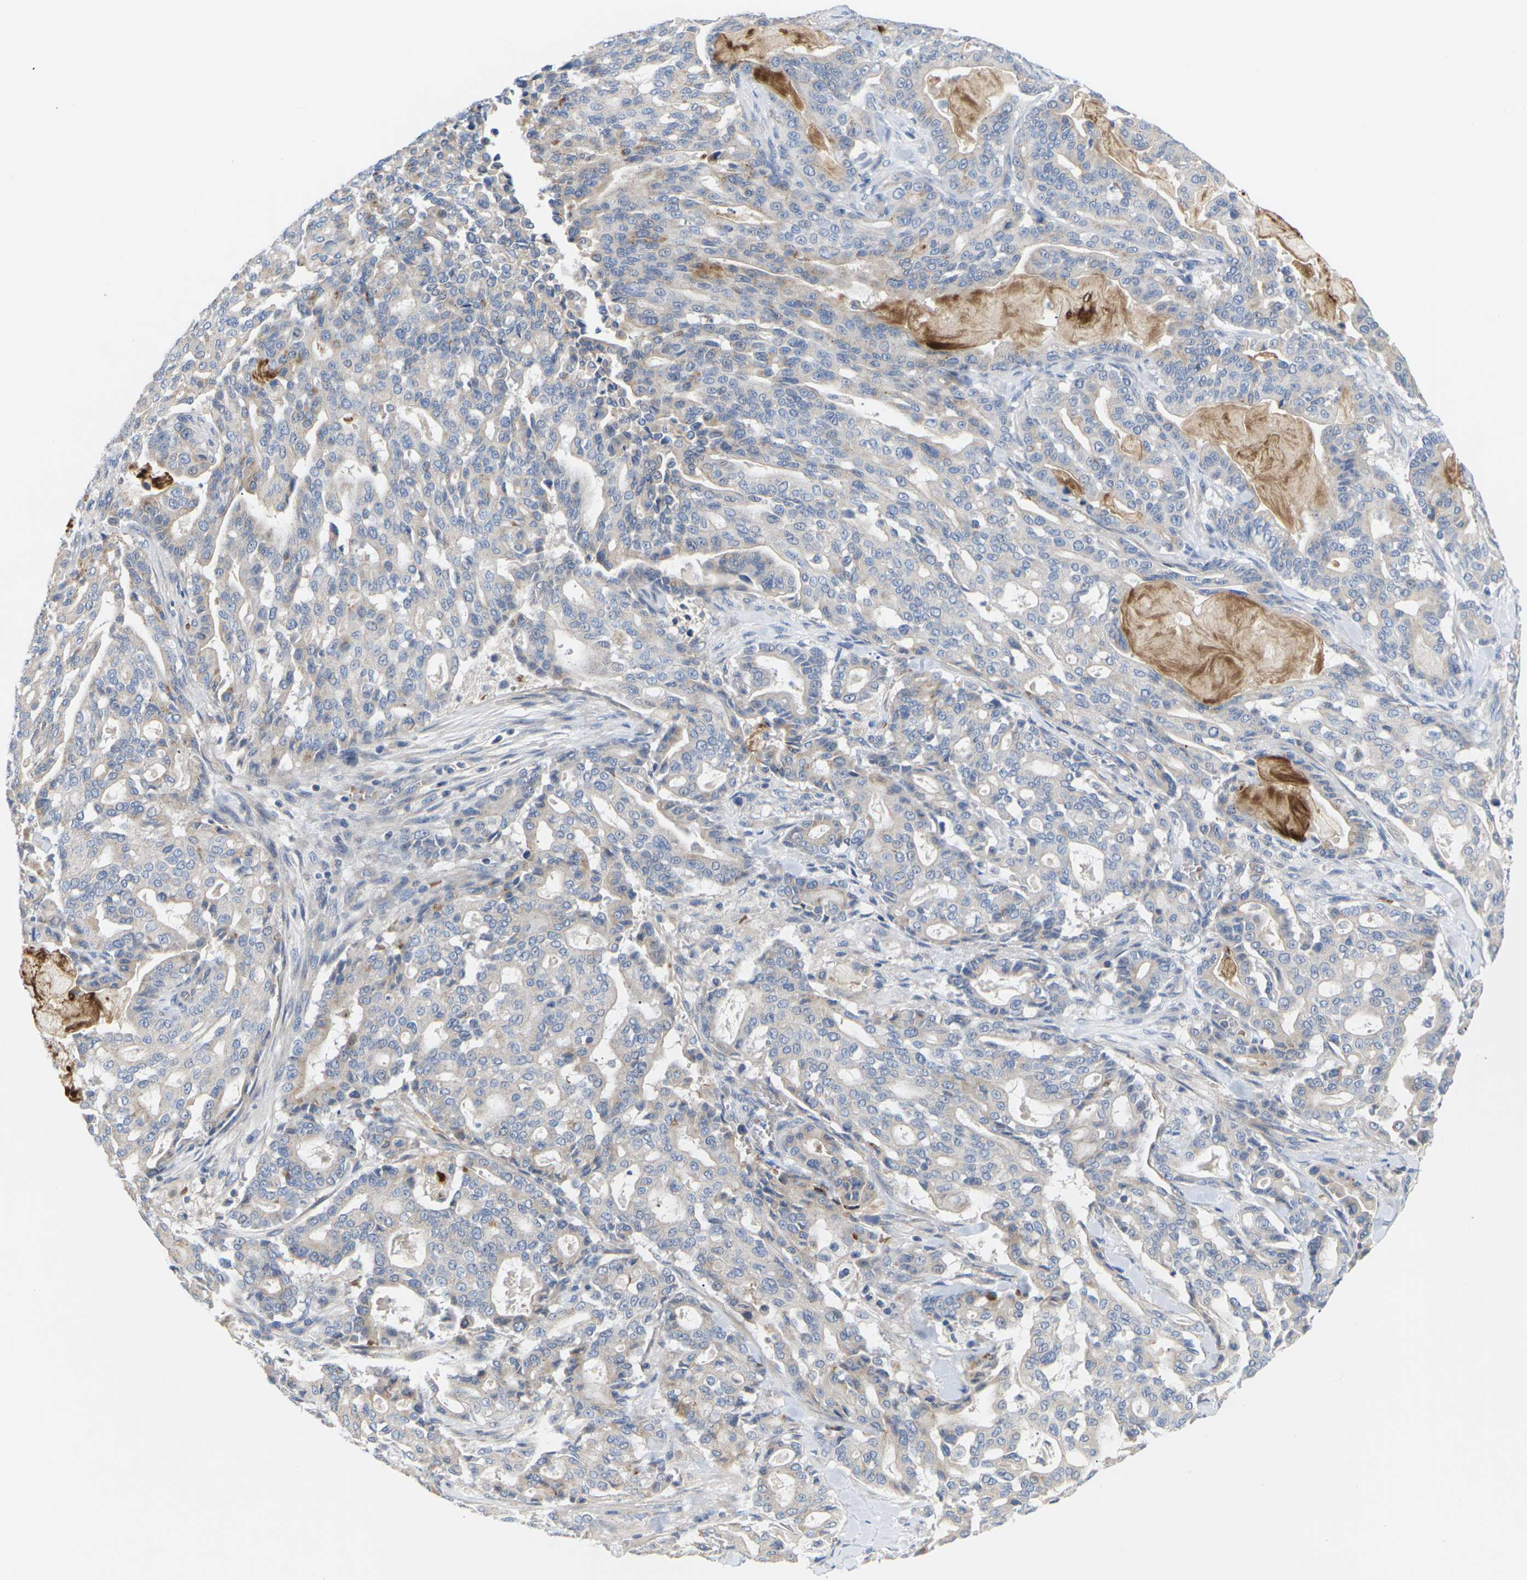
{"staining": {"intensity": "moderate", "quantity": "<25%", "location": "cytoplasmic/membranous"}, "tissue": "pancreatic cancer", "cell_type": "Tumor cells", "image_type": "cancer", "snomed": [{"axis": "morphology", "description": "Adenocarcinoma, NOS"}, {"axis": "topography", "description": "Pancreas"}], "caption": "Human pancreatic cancer stained for a protein (brown) demonstrates moderate cytoplasmic/membranous positive staining in about <25% of tumor cells.", "gene": "TMCO4", "patient": {"sex": "male", "age": 63}}